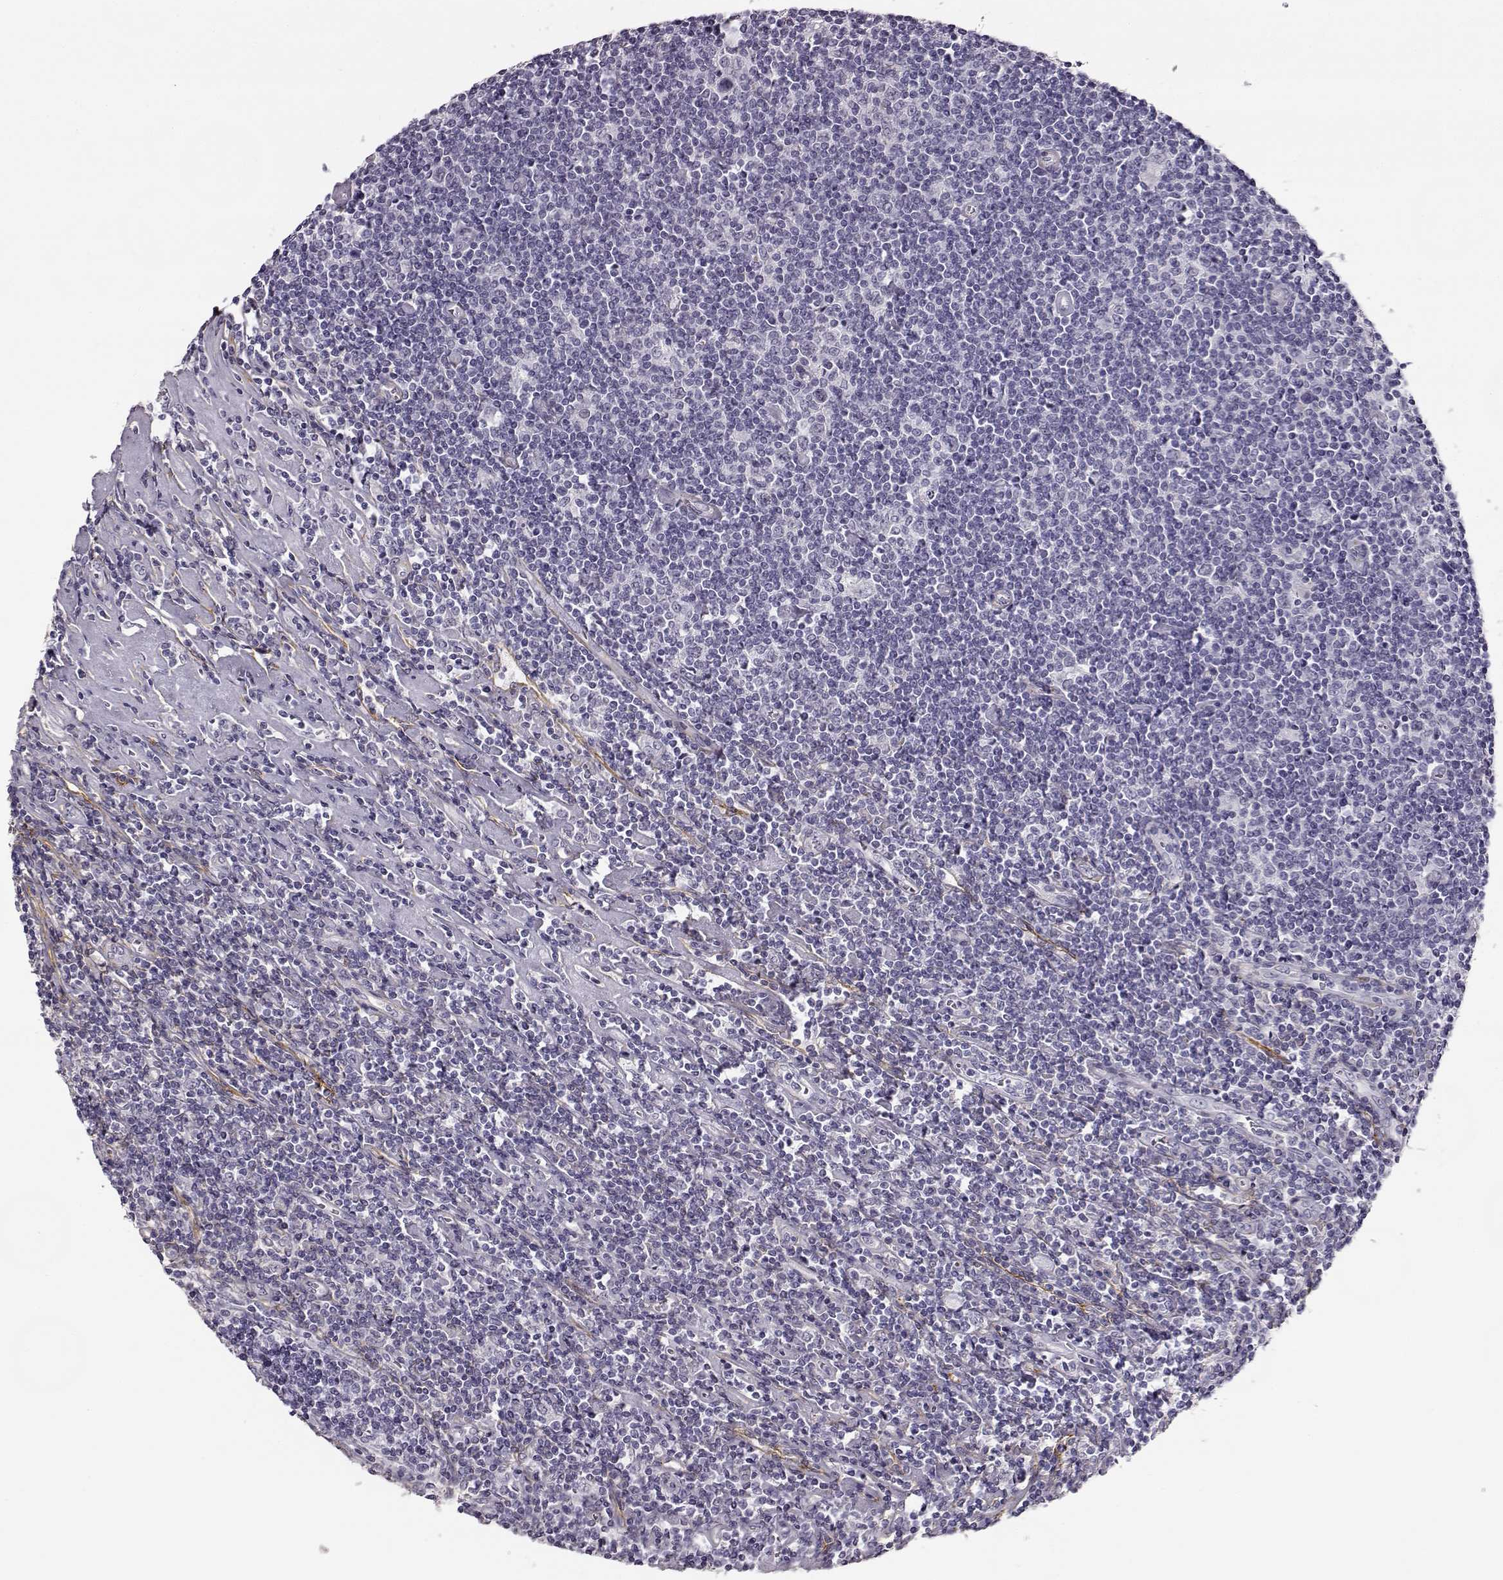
{"staining": {"intensity": "negative", "quantity": "none", "location": "none"}, "tissue": "lymphoma", "cell_type": "Tumor cells", "image_type": "cancer", "snomed": [{"axis": "morphology", "description": "Hodgkin's disease, NOS"}, {"axis": "topography", "description": "Lymph node"}], "caption": "Histopathology image shows no significant protein staining in tumor cells of lymphoma.", "gene": "TRIM69", "patient": {"sex": "male", "age": 40}}